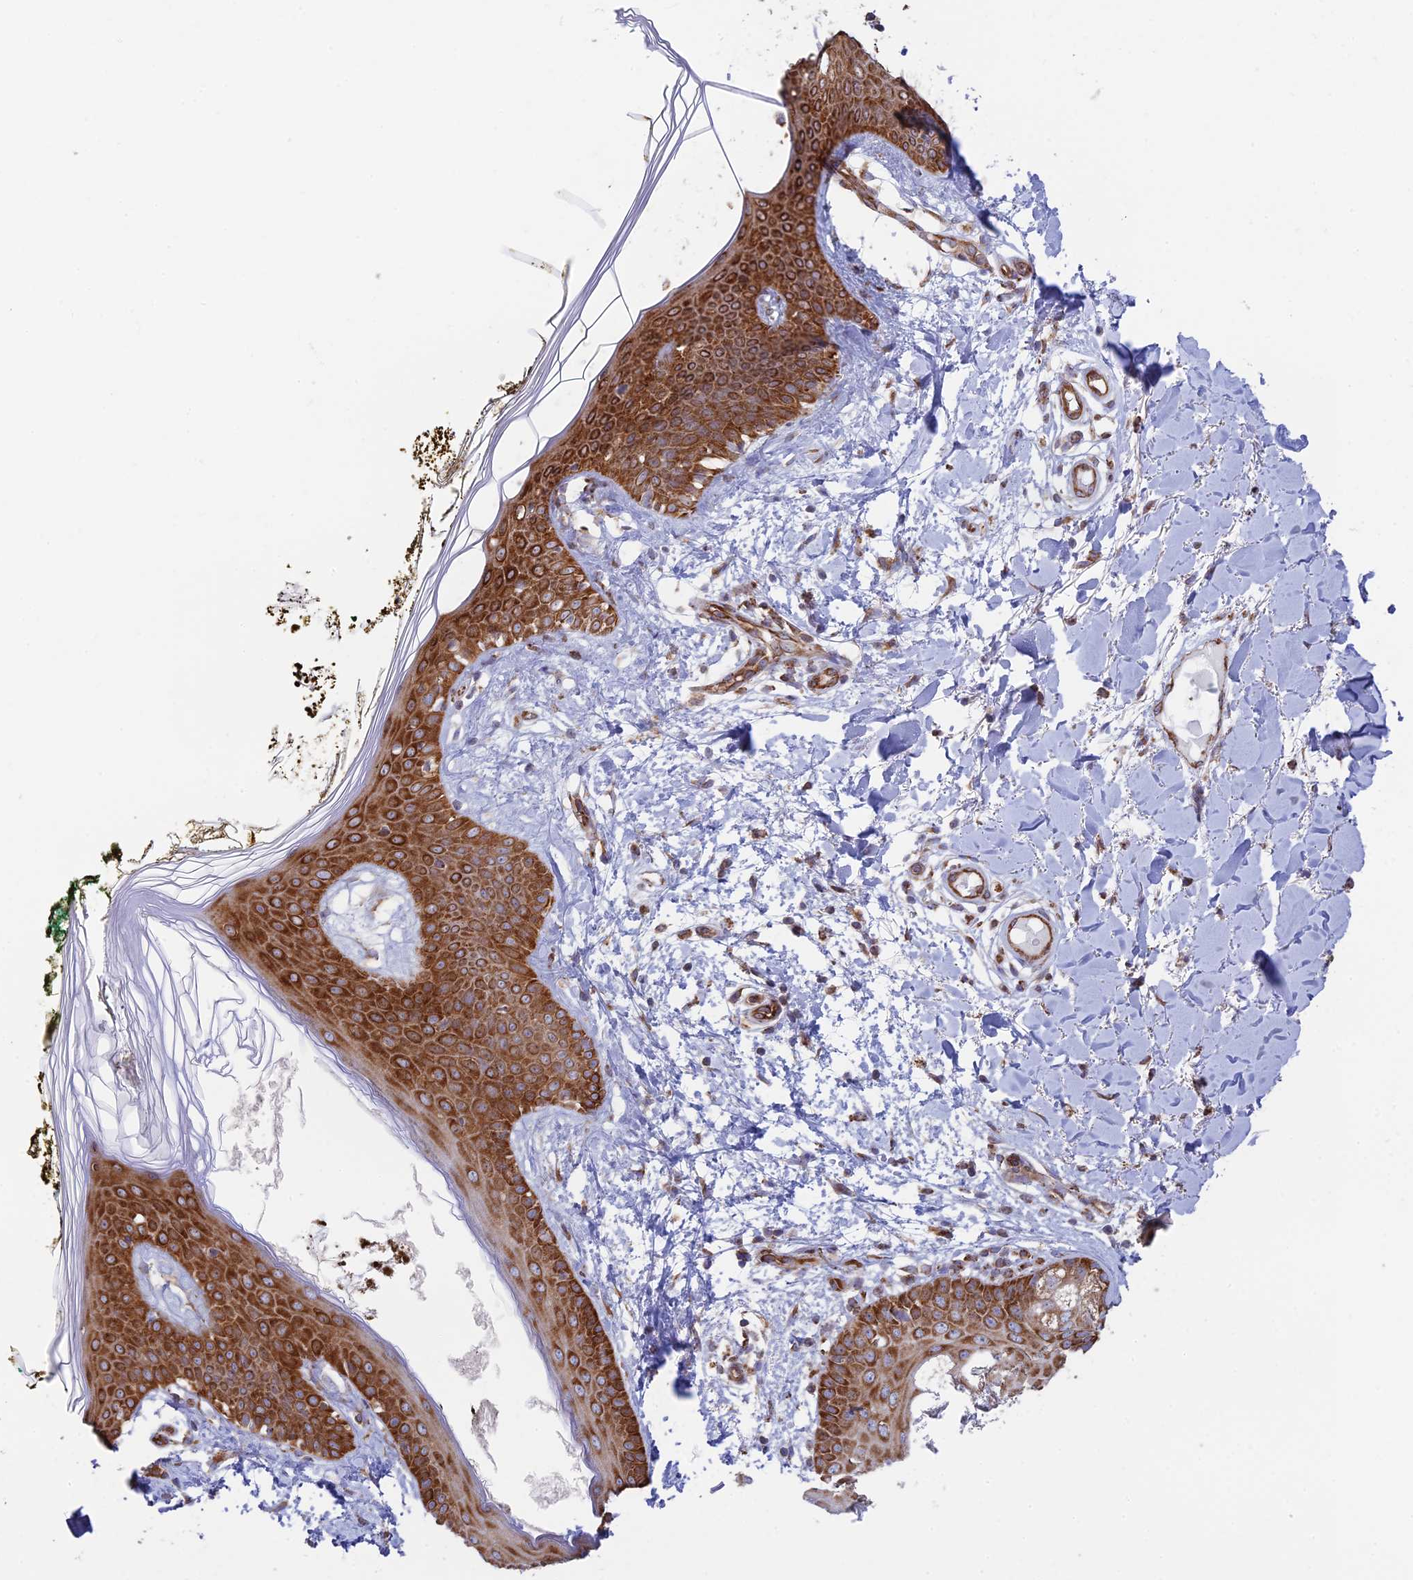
{"staining": {"intensity": "moderate", "quantity": ">75%", "location": "cytoplasmic/membranous"}, "tissue": "skin", "cell_type": "Fibroblasts", "image_type": "normal", "snomed": [{"axis": "morphology", "description": "Normal tissue, NOS"}, {"axis": "topography", "description": "Skin"}], "caption": "Protein staining by immunohistochemistry (IHC) demonstrates moderate cytoplasmic/membranous positivity in about >75% of fibroblasts in normal skin.", "gene": "CCDC69", "patient": {"sex": "female", "age": 34}}